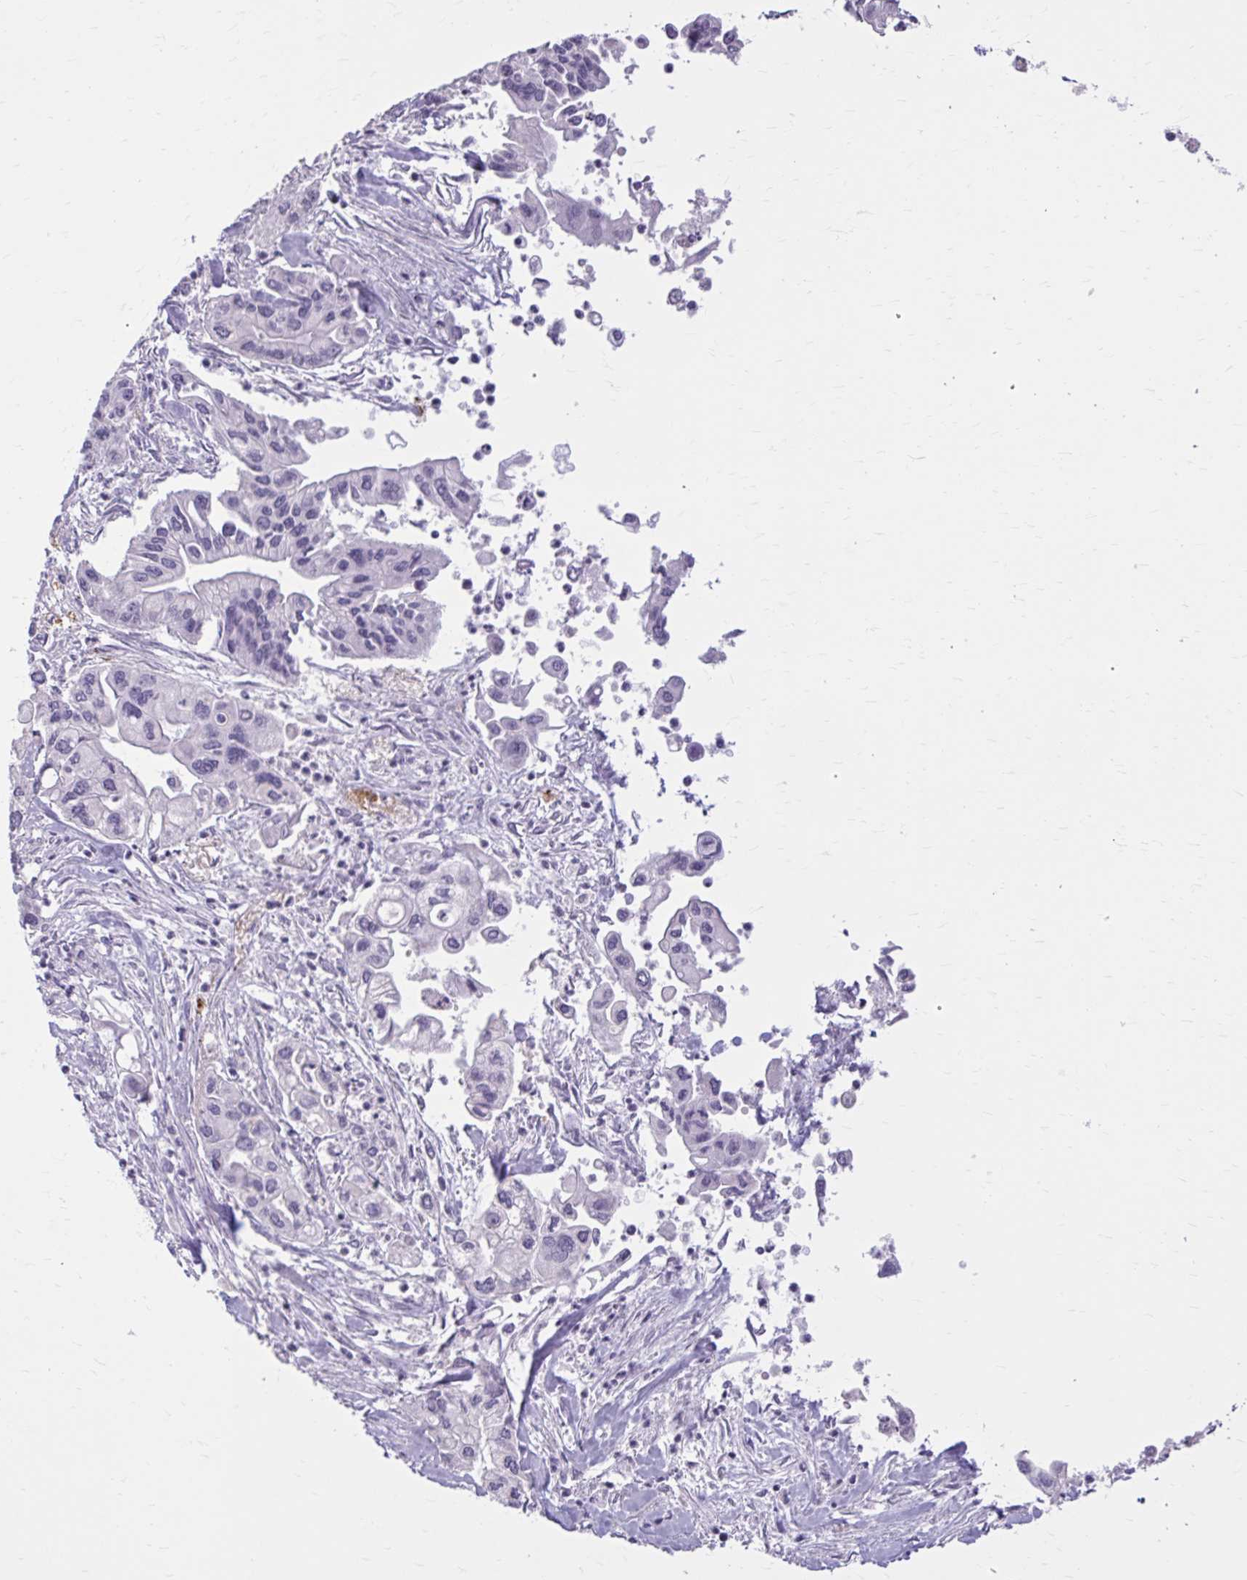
{"staining": {"intensity": "negative", "quantity": "none", "location": "none"}, "tissue": "pancreatic cancer", "cell_type": "Tumor cells", "image_type": "cancer", "snomed": [{"axis": "morphology", "description": "Adenocarcinoma, NOS"}, {"axis": "topography", "description": "Pancreas"}], "caption": "Pancreatic adenocarcinoma was stained to show a protein in brown. There is no significant positivity in tumor cells.", "gene": "OR4B1", "patient": {"sex": "male", "age": 62}}